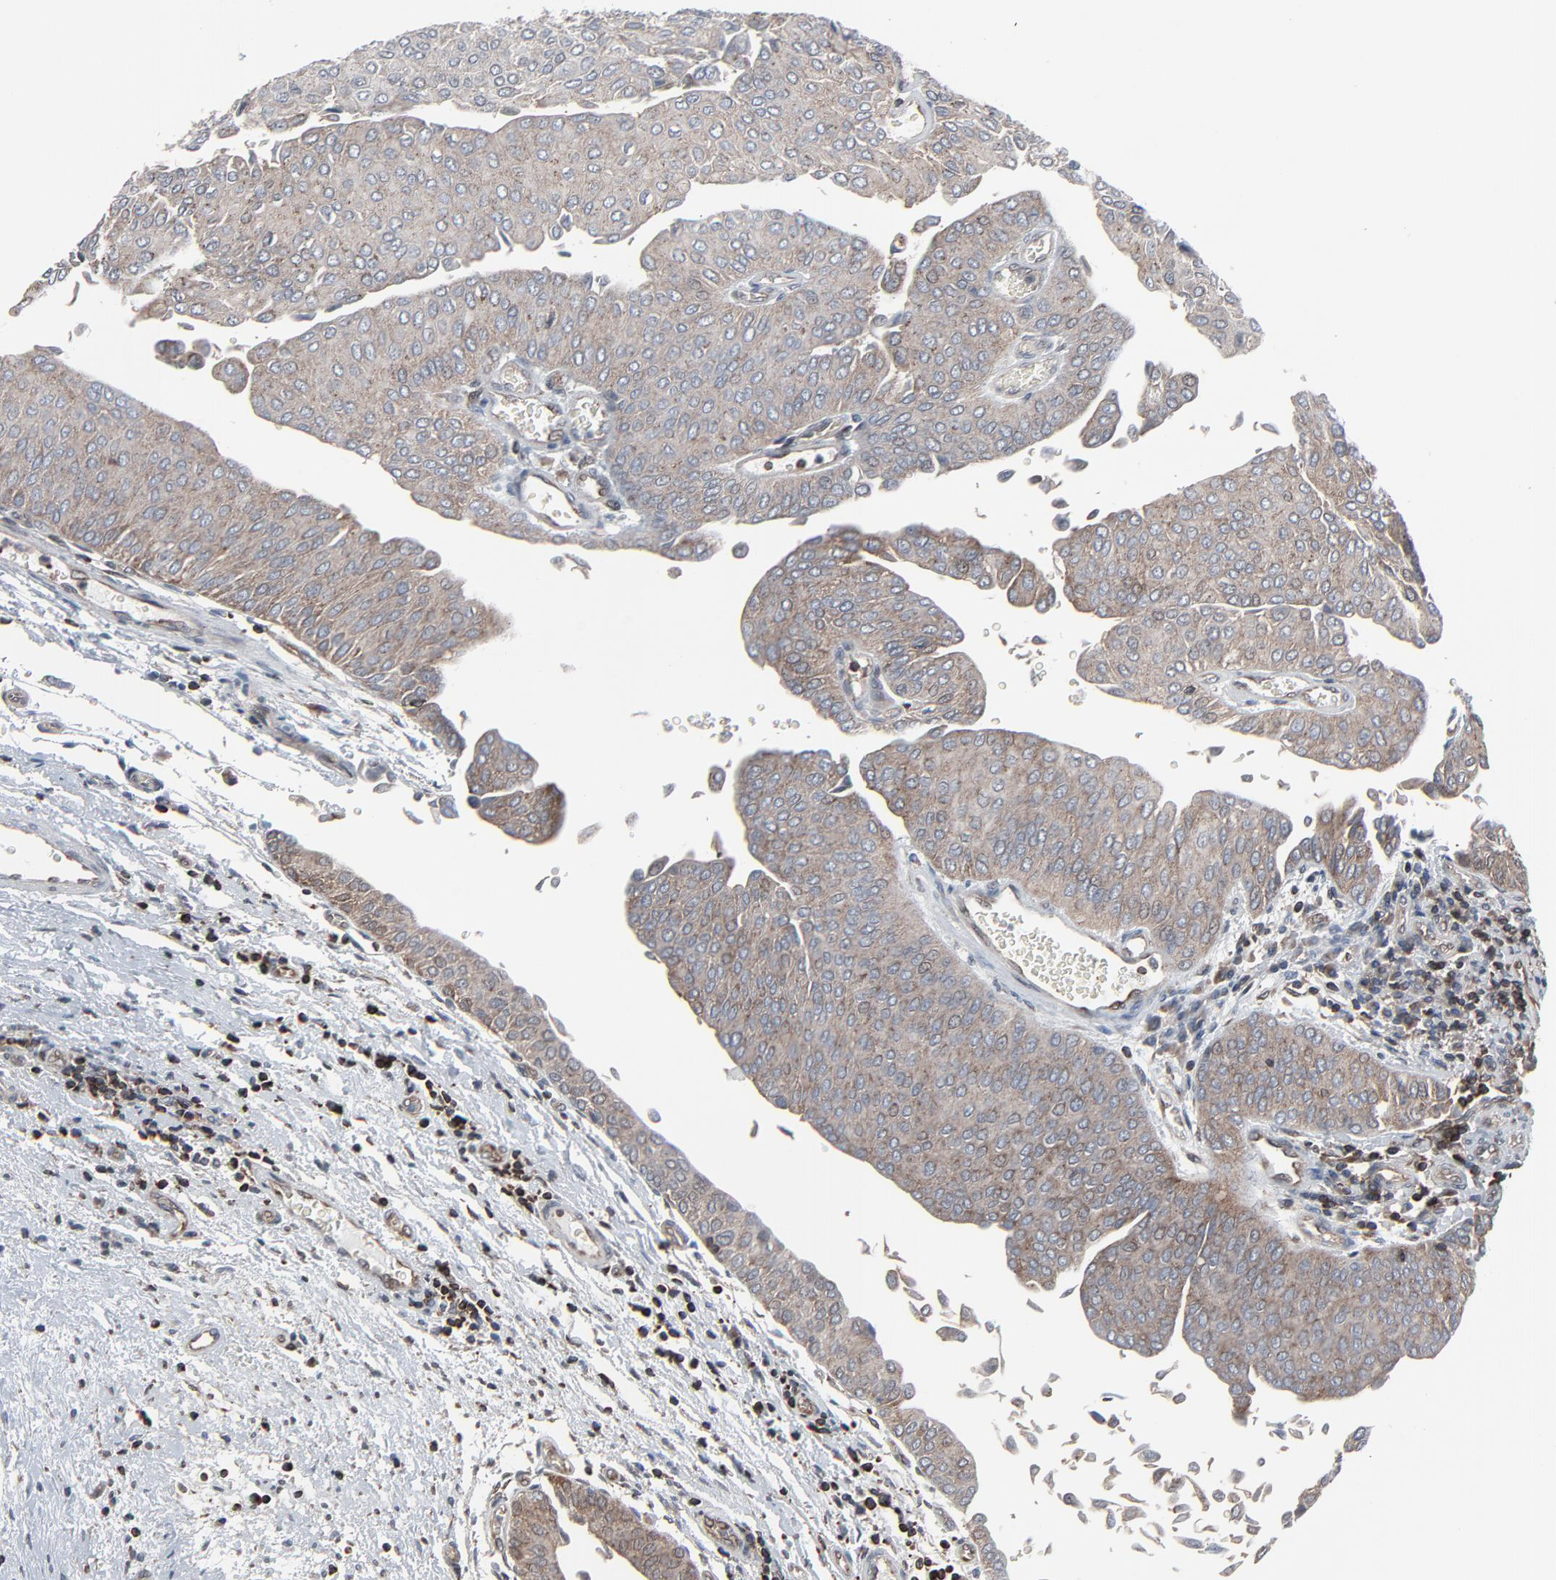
{"staining": {"intensity": "weak", "quantity": ">75%", "location": "cytoplasmic/membranous"}, "tissue": "urothelial cancer", "cell_type": "Tumor cells", "image_type": "cancer", "snomed": [{"axis": "morphology", "description": "Urothelial carcinoma, Low grade"}, {"axis": "topography", "description": "Urinary bladder"}], "caption": "DAB immunohistochemical staining of low-grade urothelial carcinoma displays weak cytoplasmic/membranous protein positivity in approximately >75% of tumor cells.", "gene": "OPTN", "patient": {"sex": "male", "age": 64}}